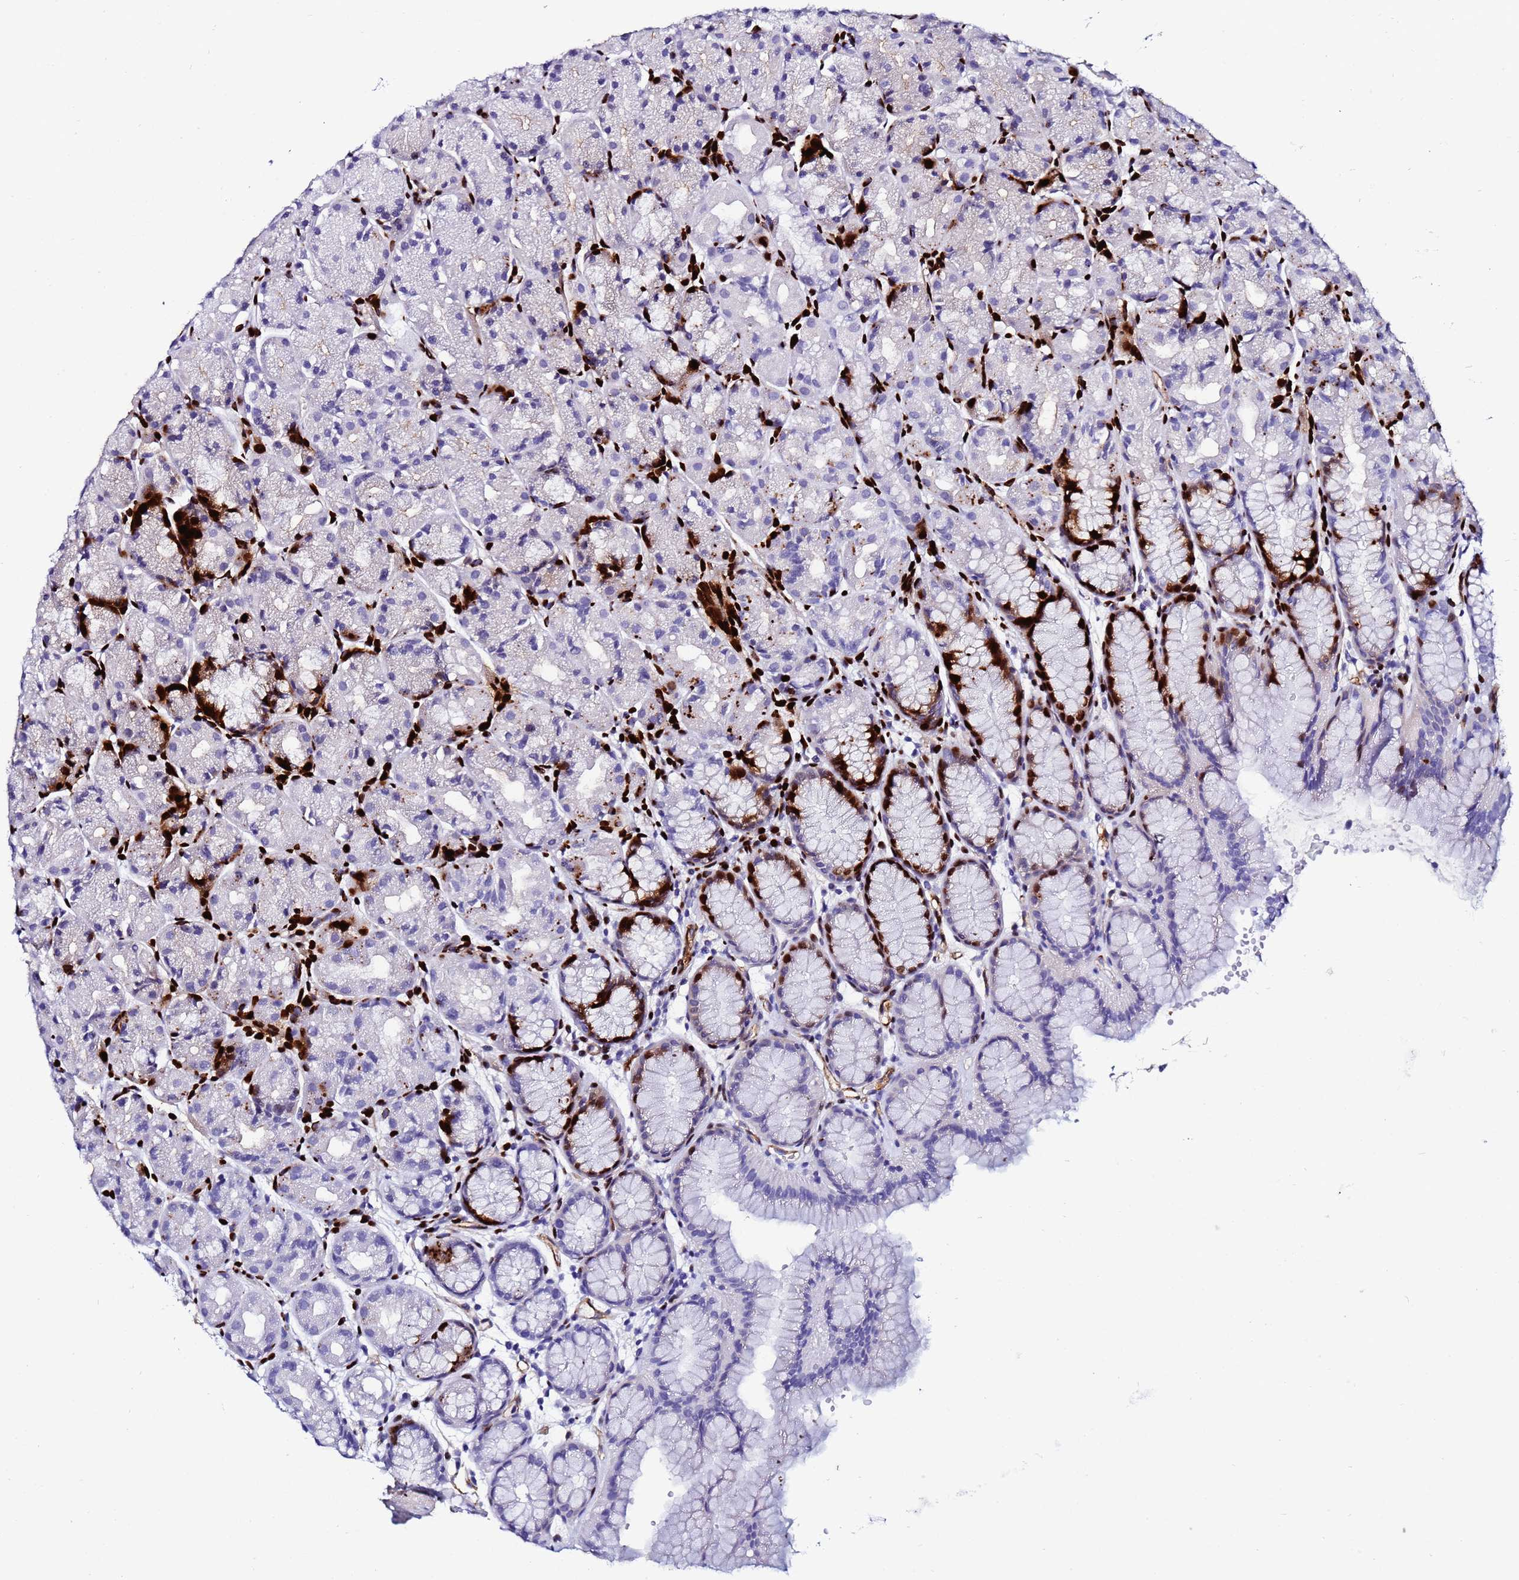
{"staining": {"intensity": "strong", "quantity": "<25%", "location": "nuclear"}, "tissue": "stomach", "cell_type": "Glandular cells", "image_type": "normal", "snomed": [{"axis": "morphology", "description": "Normal tissue, NOS"}, {"axis": "topography", "description": "Stomach, upper"}], "caption": "Strong nuclear staining for a protein is present in about <25% of glandular cells of normal stomach using immunohistochemistry.", "gene": "DEFB104A", "patient": {"sex": "male", "age": 47}}